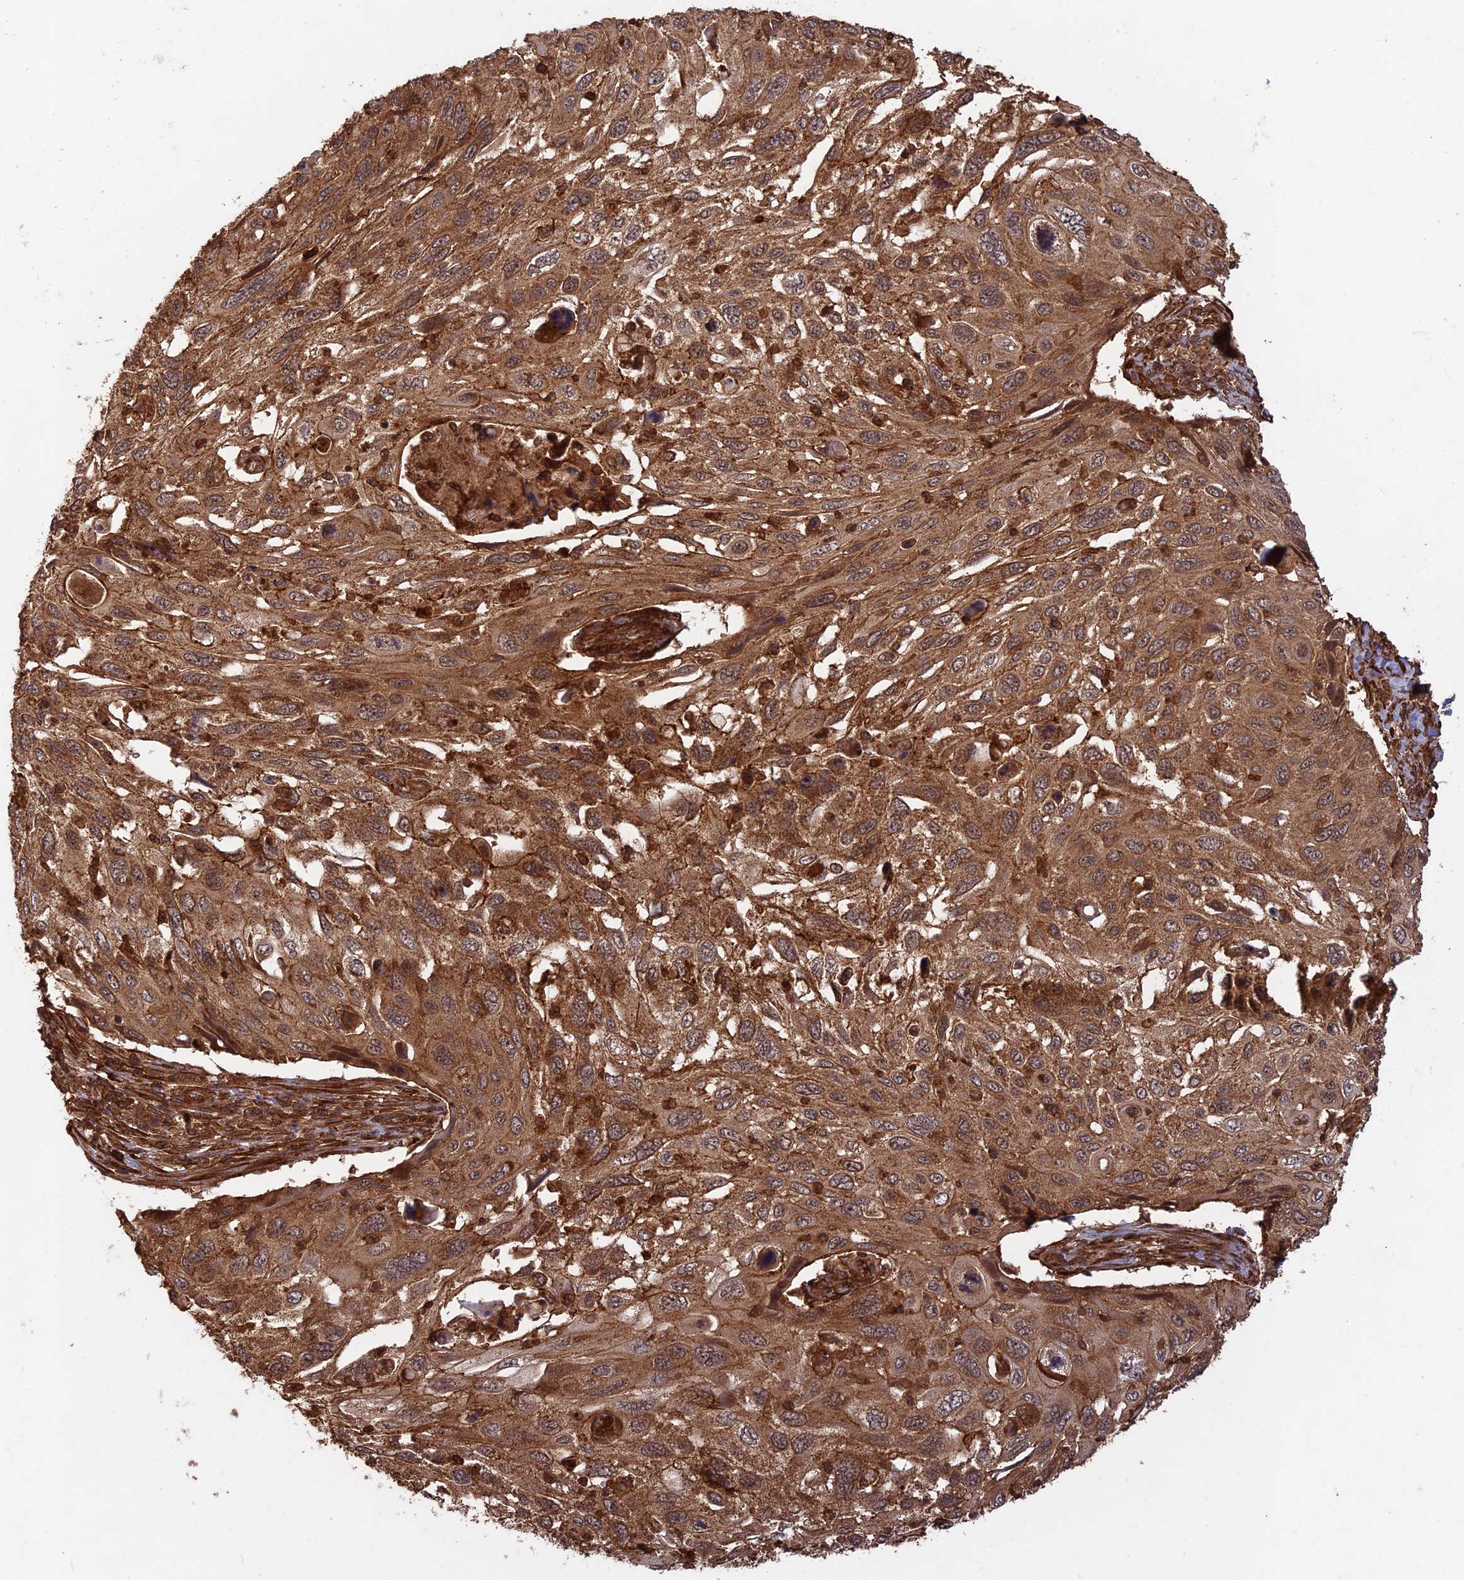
{"staining": {"intensity": "moderate", "quantity": ">75%", "location": "cytoplasmic/membranous"}, "tissue": "cervical cancer", "cell_type": "Tumor cells", "image_type": "cancer", "snomed": [{"axis": "morphology", "description": "Squamous cell carcinoma, NOS"}, {"axis": "topography", "description": "Cervix"}], "caption": "Immunohistochemistry (IHC) of cervical squamous cell carcinoma displays medium levels of moderate cytoplasmic/membranous expression in approximately >75% of tumor cells.", "gene": "CCDC174", "patient": {"sex": "female", "age": 70}}